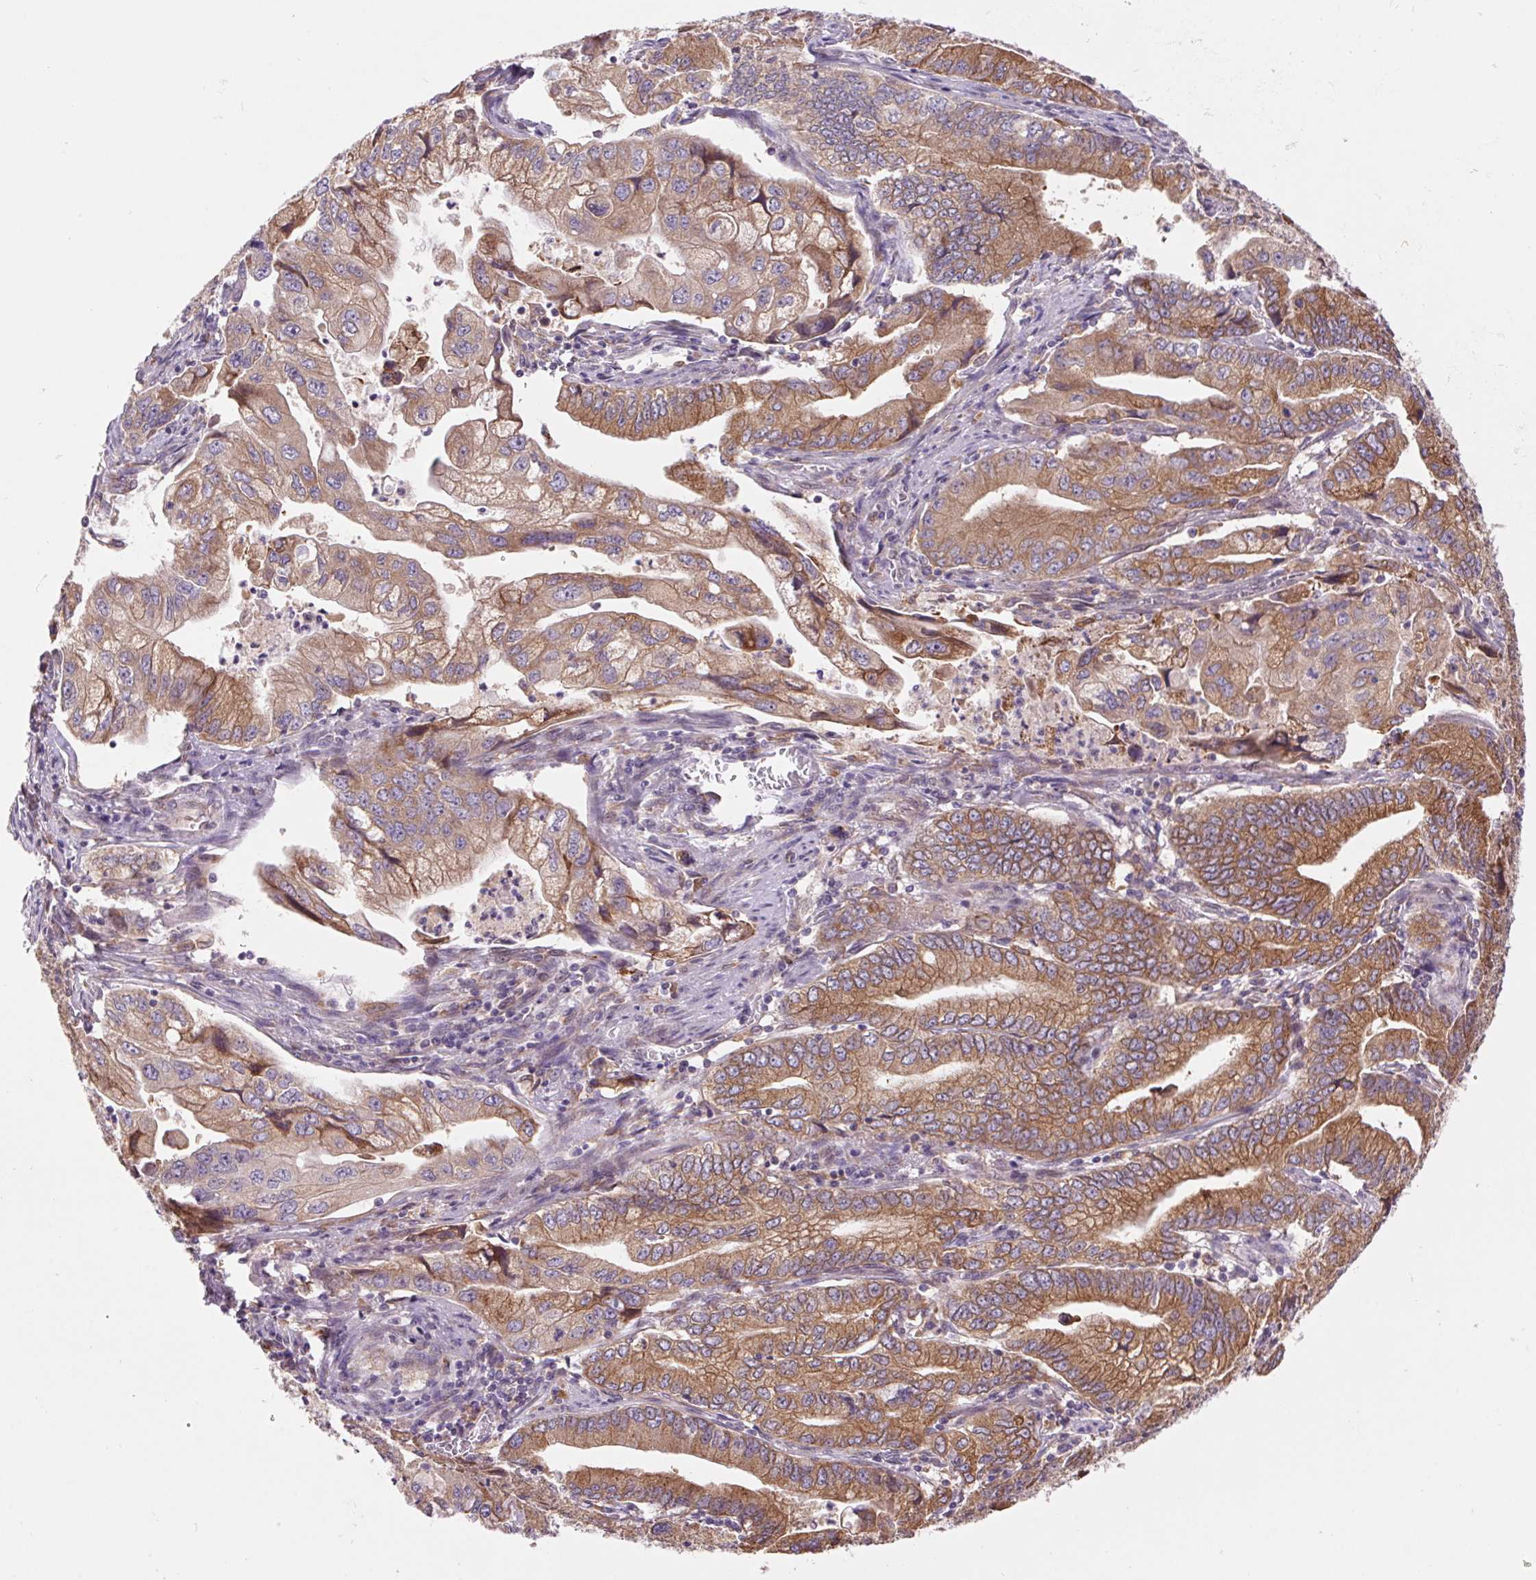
{"staining": {"intensity": "moderate", "quantity": ">75%", "location": "cytoplasmic/membranous"}, "tissue": "stomach cancer", "cell_type": "Tumor cells", "image_type": "cancer", "snomed": [{"axis": "morphology", "description": "Adenocarcinoma, NOS"}, {"axis": "topography", "description": "Pancreas"}, {"axis": "topography", "description": "Stomach, upper"}], "caption": "About >75% of tumor cells in stomach cancer demonstrate moderate cytoplasmic/membranous protein expression as visualized by brown immunohistochemical staining.", "gene": "KLHL20", "patient": {"sex": "male", "age": 77}}